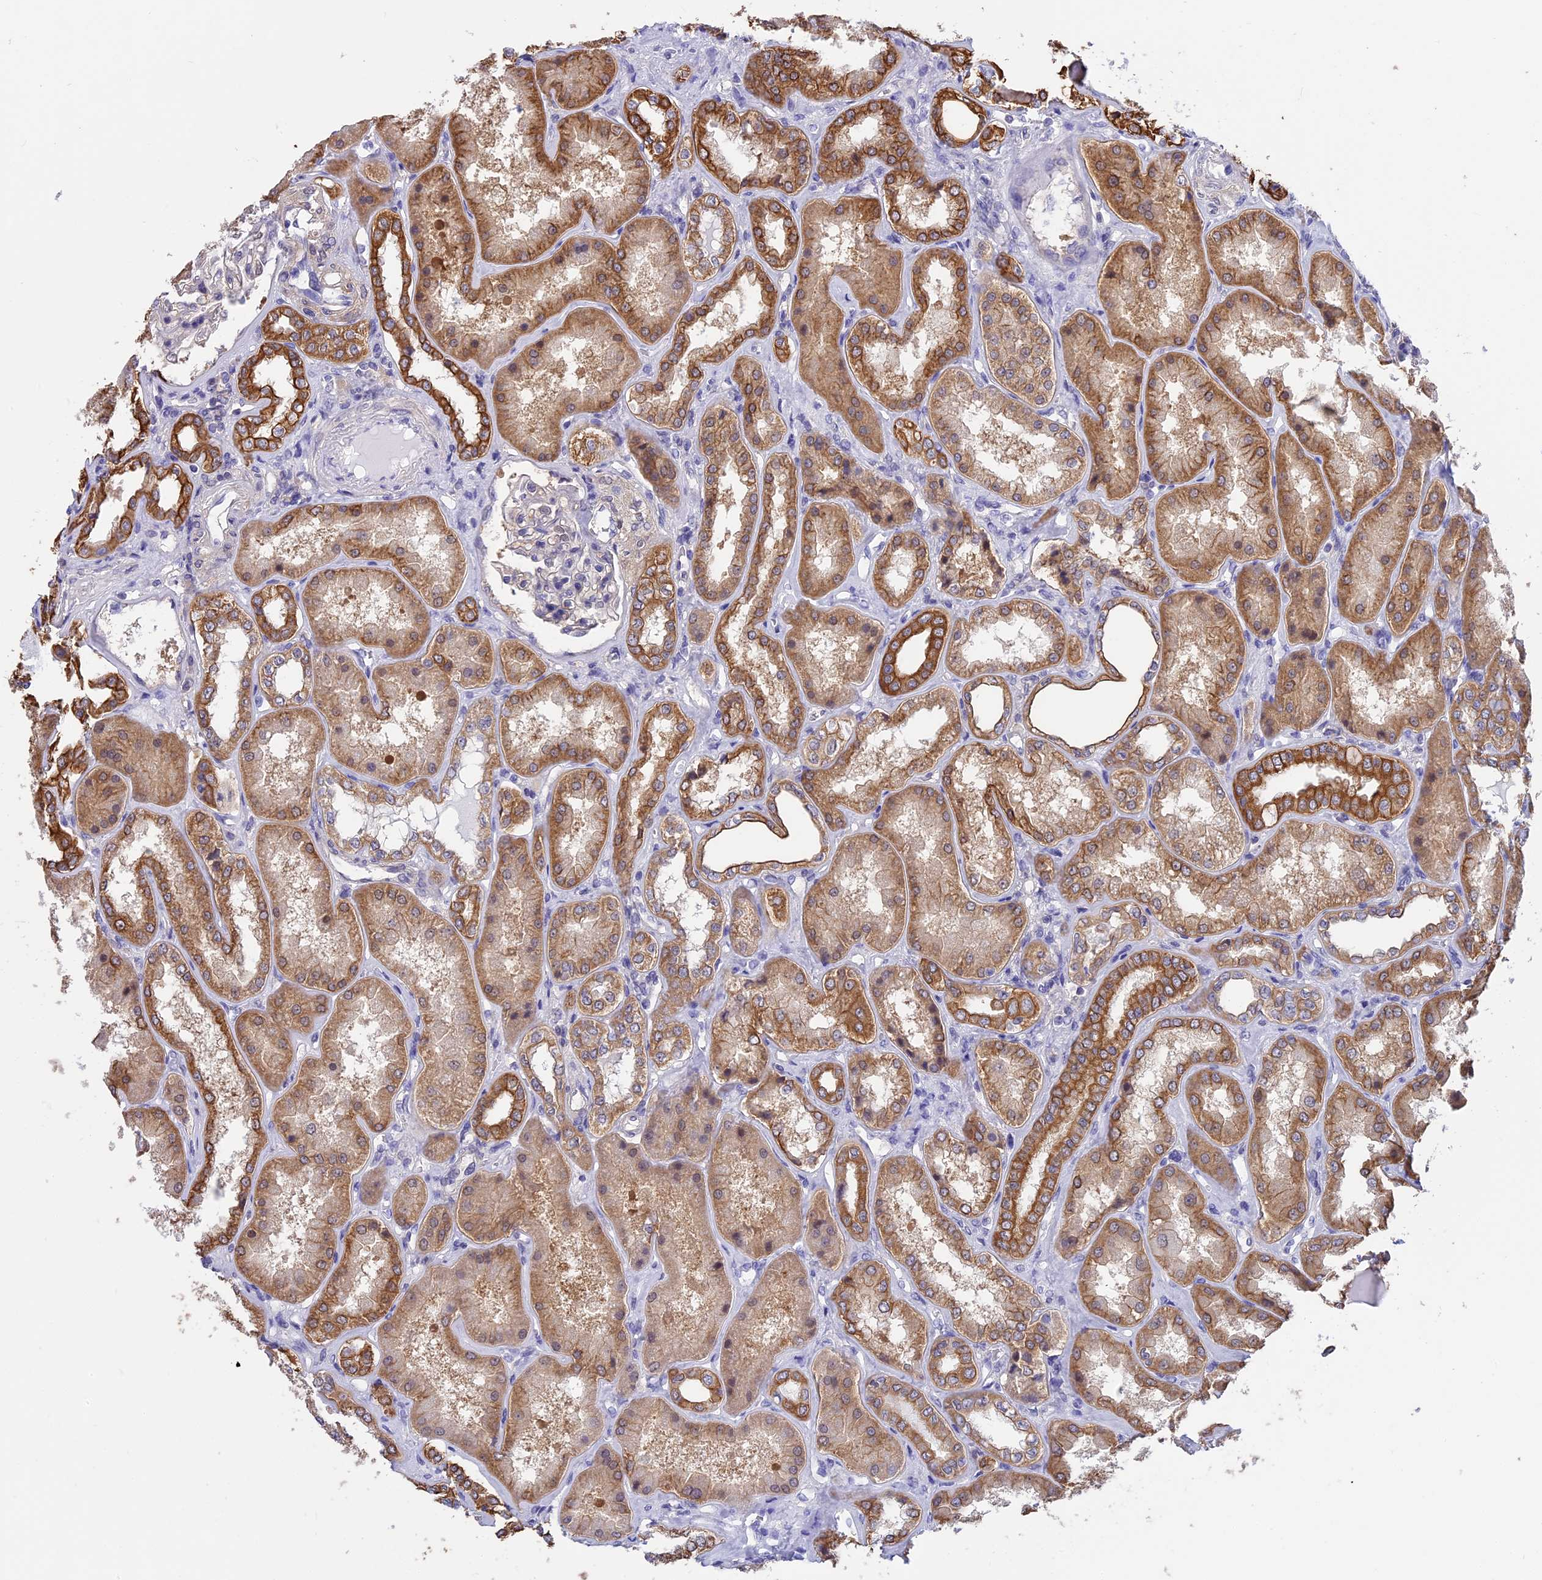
{"staining": {"intensity": "negative", "quantity": "none", "location": "none"}, "tissue": "kidney", "cell_type": "Cells in glomeruli", "image_type": "normal", "snomed": [{"axis": "morphology", "description": "Normal tissue, NOS"}, {"axis": "topography", "description": "Kidney"}], "caption": "Protein analysis of benign kidney demonstrates no significant expression in cells in glomeruli.", "gene": "STUB1", "patient": {"sex": "female", "age": 56}}